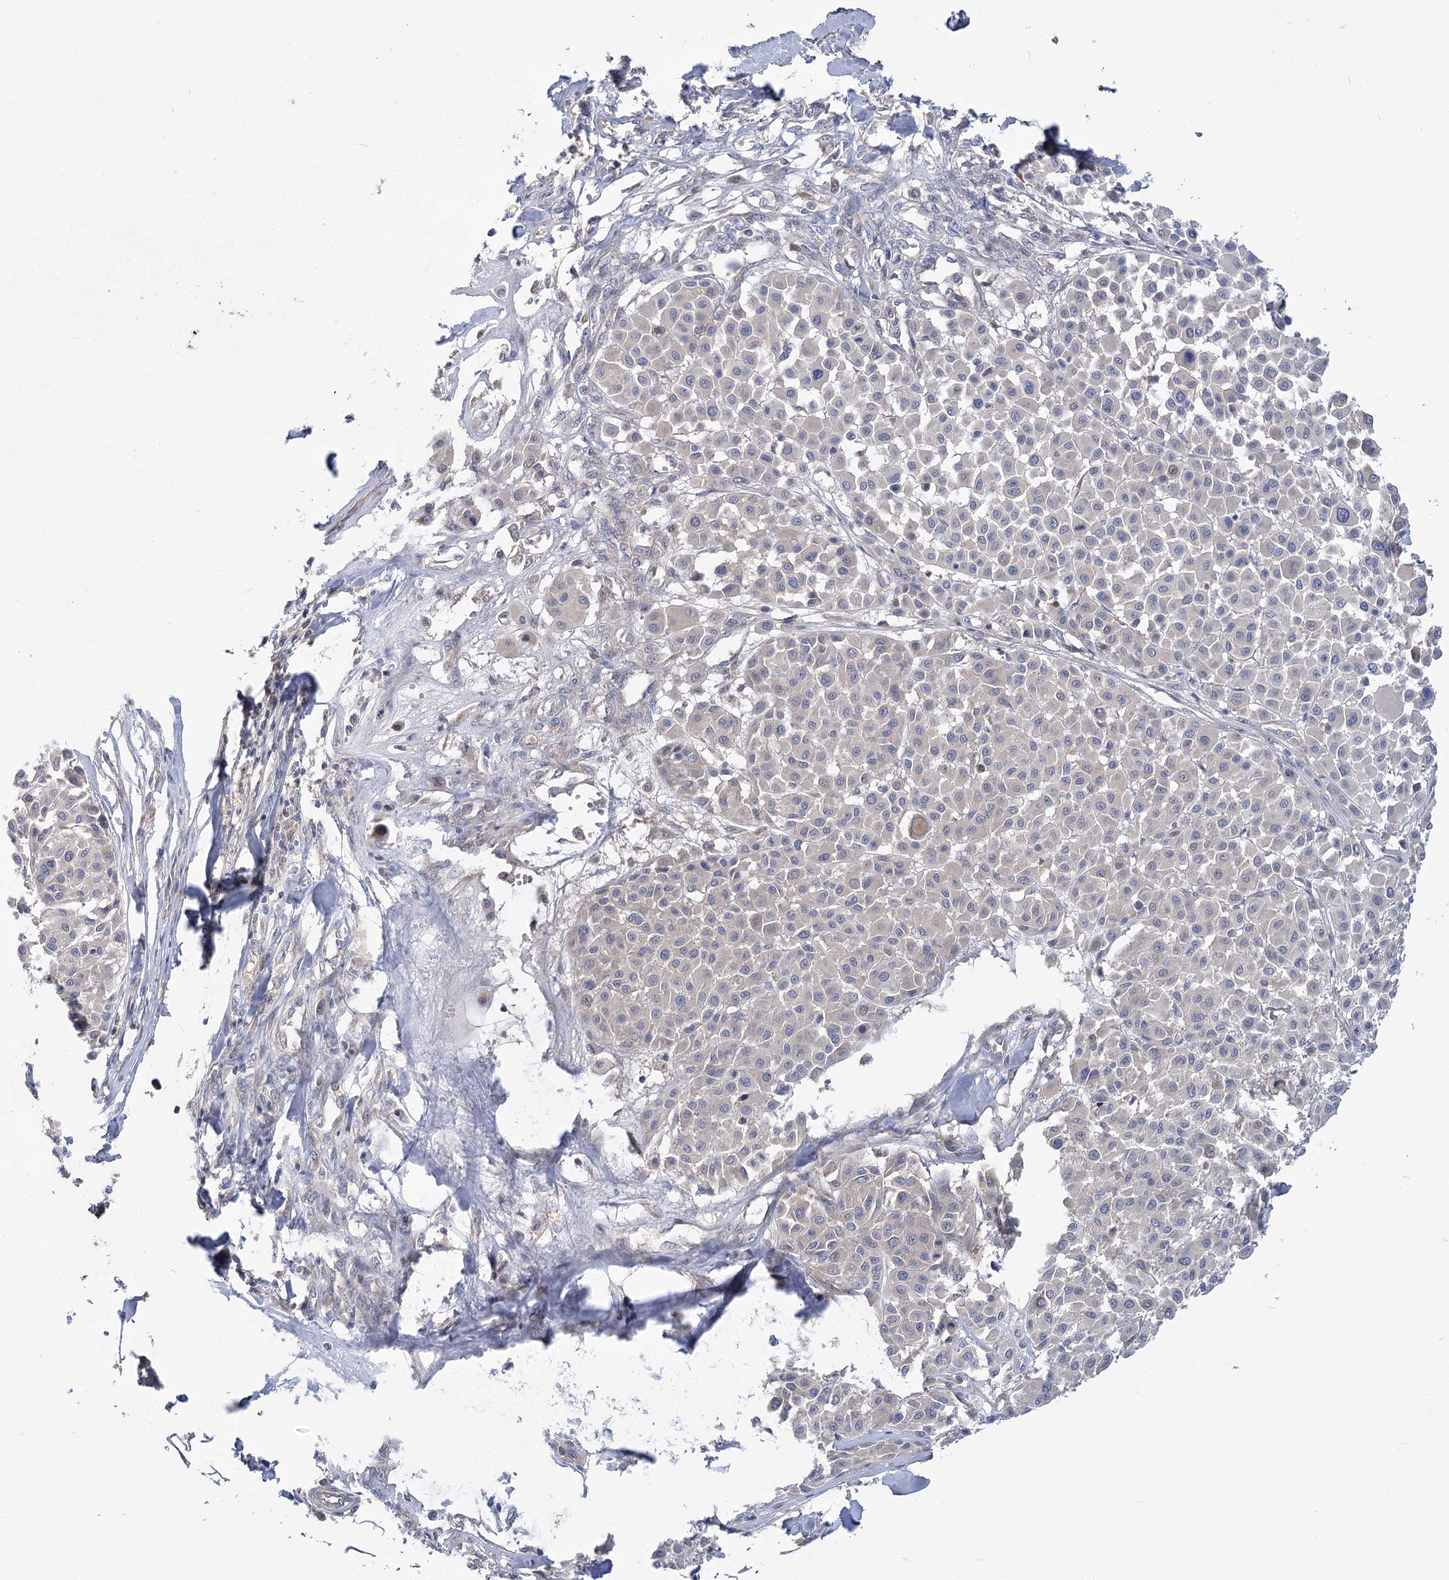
{"staining": {"intensity": "negative", "quantity": "none", "location": "none"}, "tissue": "melanoma", "cell_type": "Tumor cells", "image_type": "cancer", "snomed": [{"axis": "morphology", "description": "Malignant melanoma, Metastatic site"}, {"axis": "topography", "description": "Soft tissue"}], "caption": "High power microscopy histopathology image of an immunohistochemistry histopathology image of melanoma, revealing no significant expression in tumor cells.", "gene": "PBLD", "patient": {"sex": "male", "age": 41}}